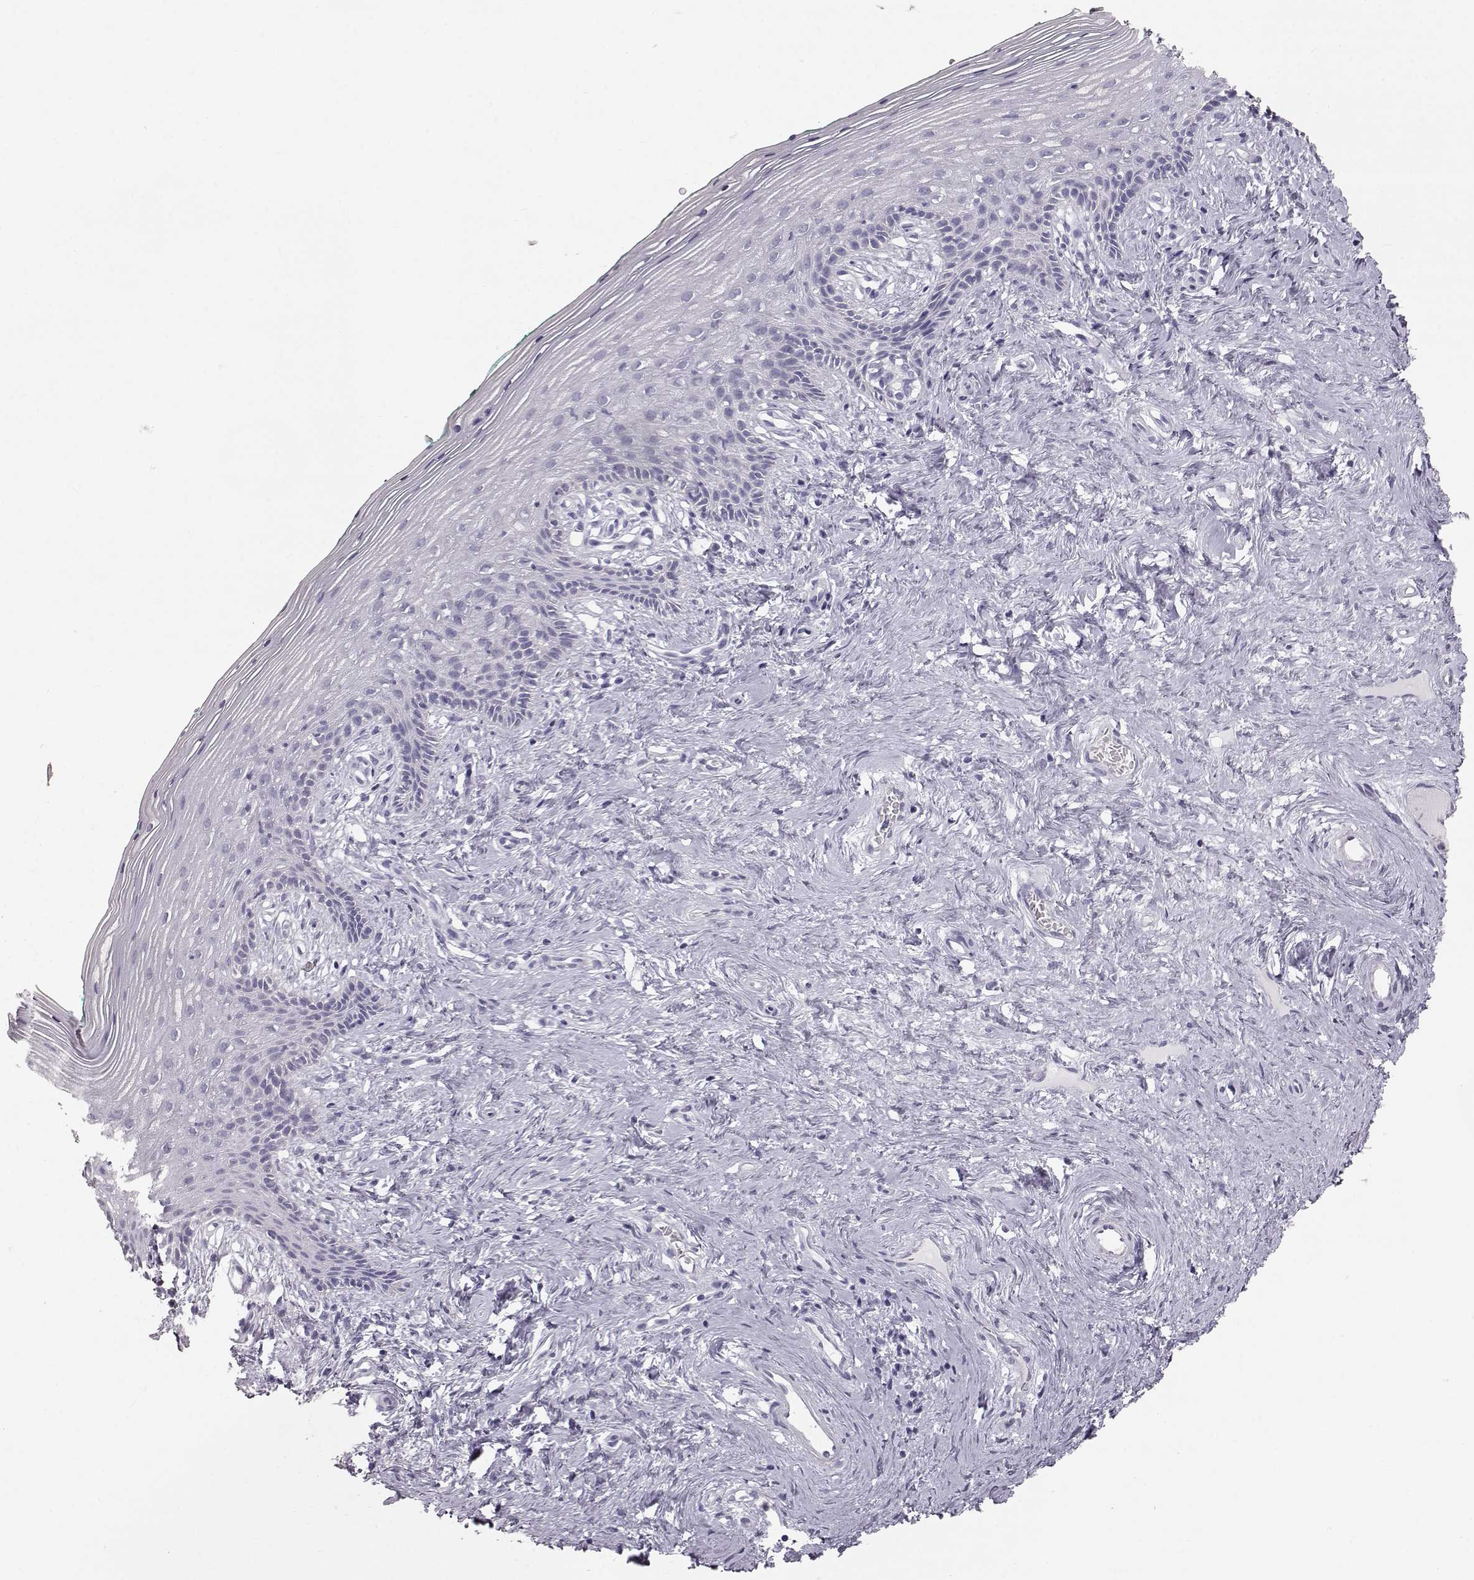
{"staining": {"intensity": "negative", "quantity": "none", "location": "none"}, "tissue": "vagina", "cell_type": "Squamous epithelial cells", "image_type": "normal", "snomed": [{"axis": "morphology", "description": "Normal tissue, NOS"}, {"axis": "topography", "description": "Vagina"}], "caption": "Photomicrograph shows no significant protein staining in squamous epithelial cells of normal vagina.", "gene": "KRT31", "patient": {"sex": "female", "age": 45}}